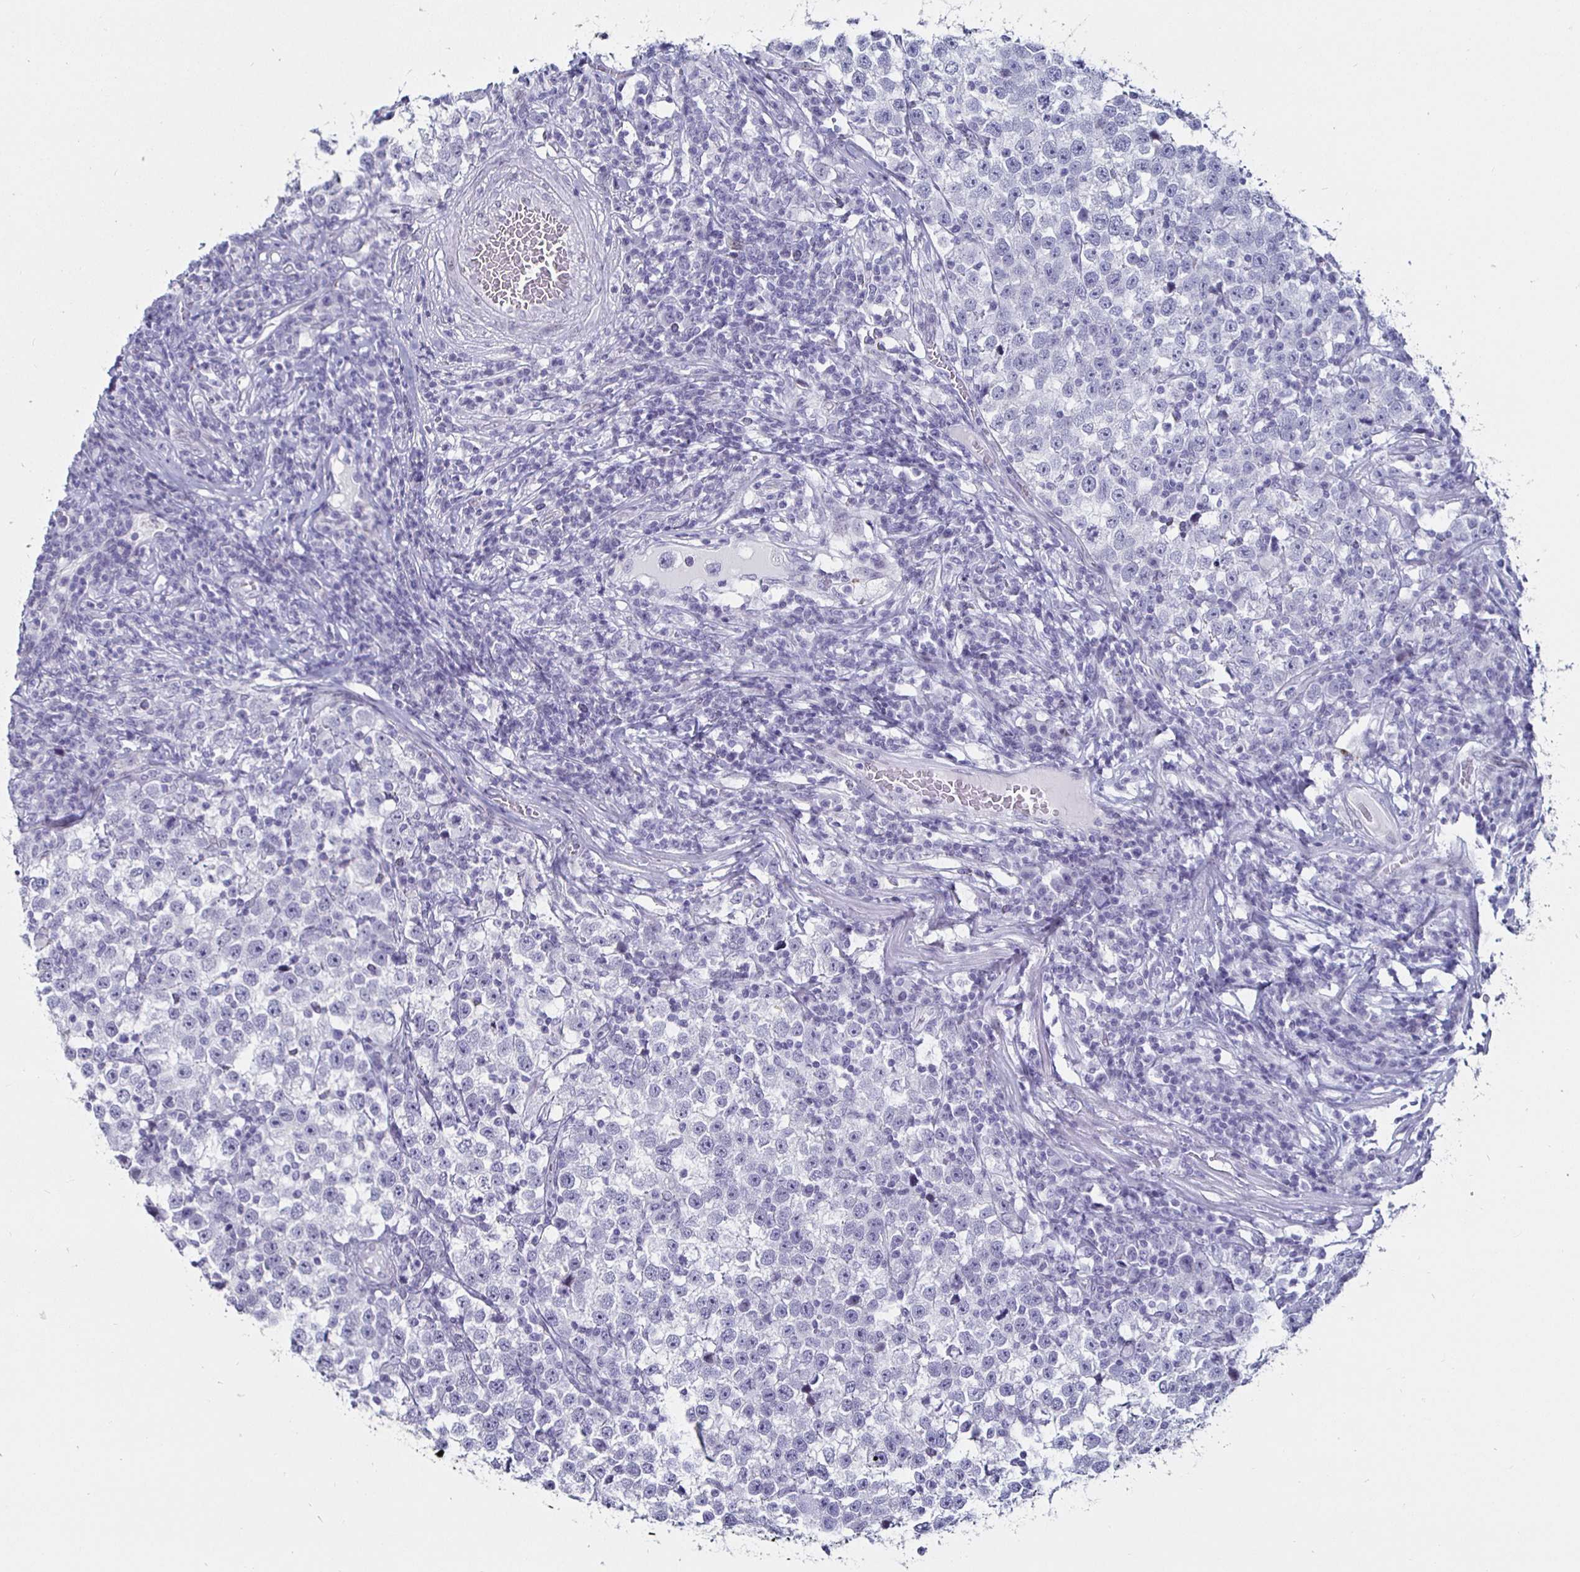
{"staining": {"intensity": "negative", "quantity": "none", "location": "none"}, "tissue": "testis cancer", "cell_type": "Tumor cells", "image_type": "cancer", "snomed": [{"axis": "morphology", "description": "Seminoma, NOS"}, {"axis": "topography", "description": "Testis"}], "caption": "There is no significant staining in tumor cells of testis cancer.", "gene": "KRT4", "patient": {"sex": "male", "age": 43}}